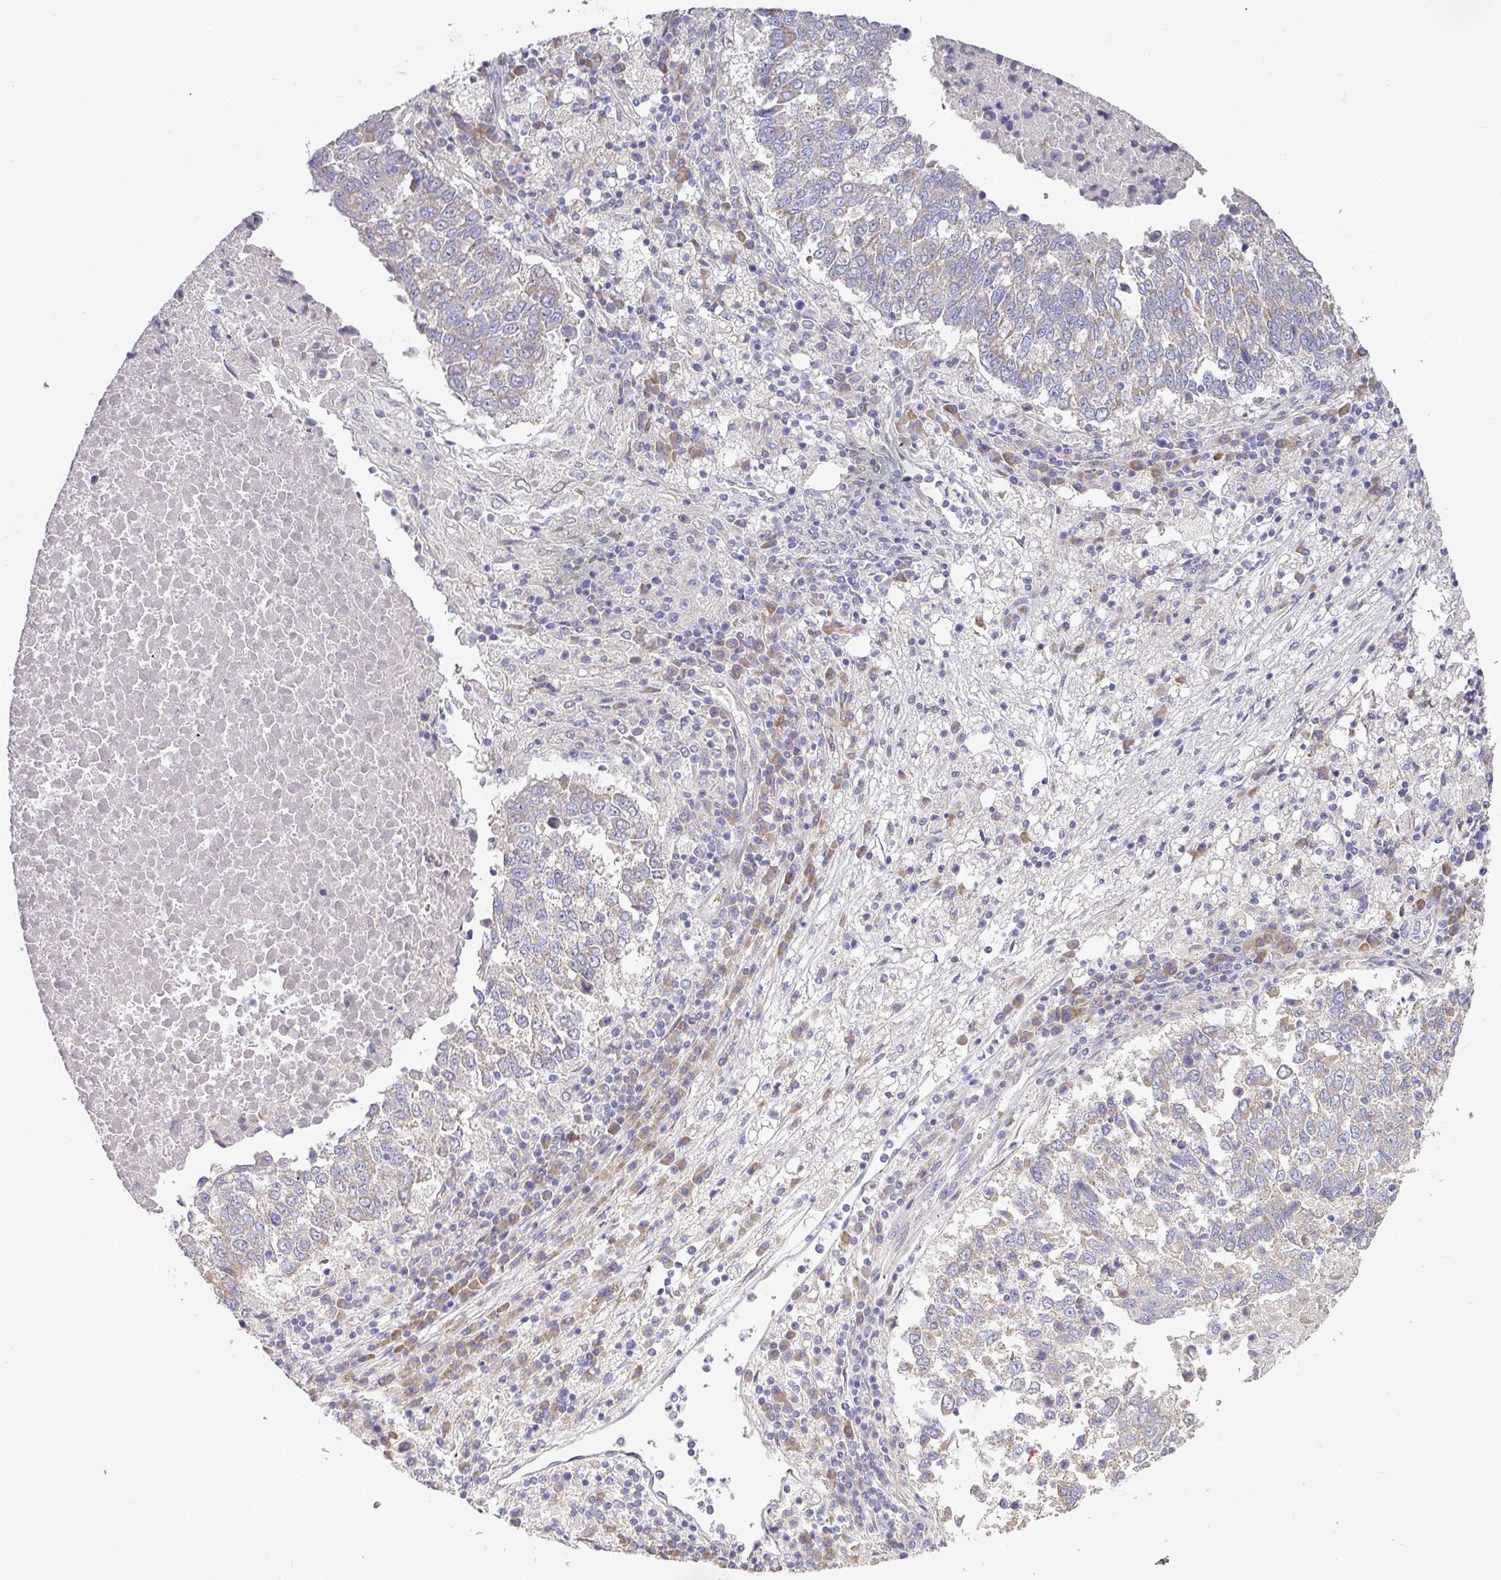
{"staining": {"intensity": "weak", "quantity": "<25%", "location": "cytoplasmic/membranous"}, "tissue": "lung cancer", "cell_type": "Tumor cells", "image_type": "cancer", "snomed": [{"axis": "morphology", "description": "Squamous cell carcinoma, NOS"}, {"axis": "topography", "description": "Lung"}], "caption": "Lung cancer was stained to show a protein in brown. There is no significant expression in tumor cells.", "gene": "PYROXD2", "patient": {"sex": "male", "age": 73}}